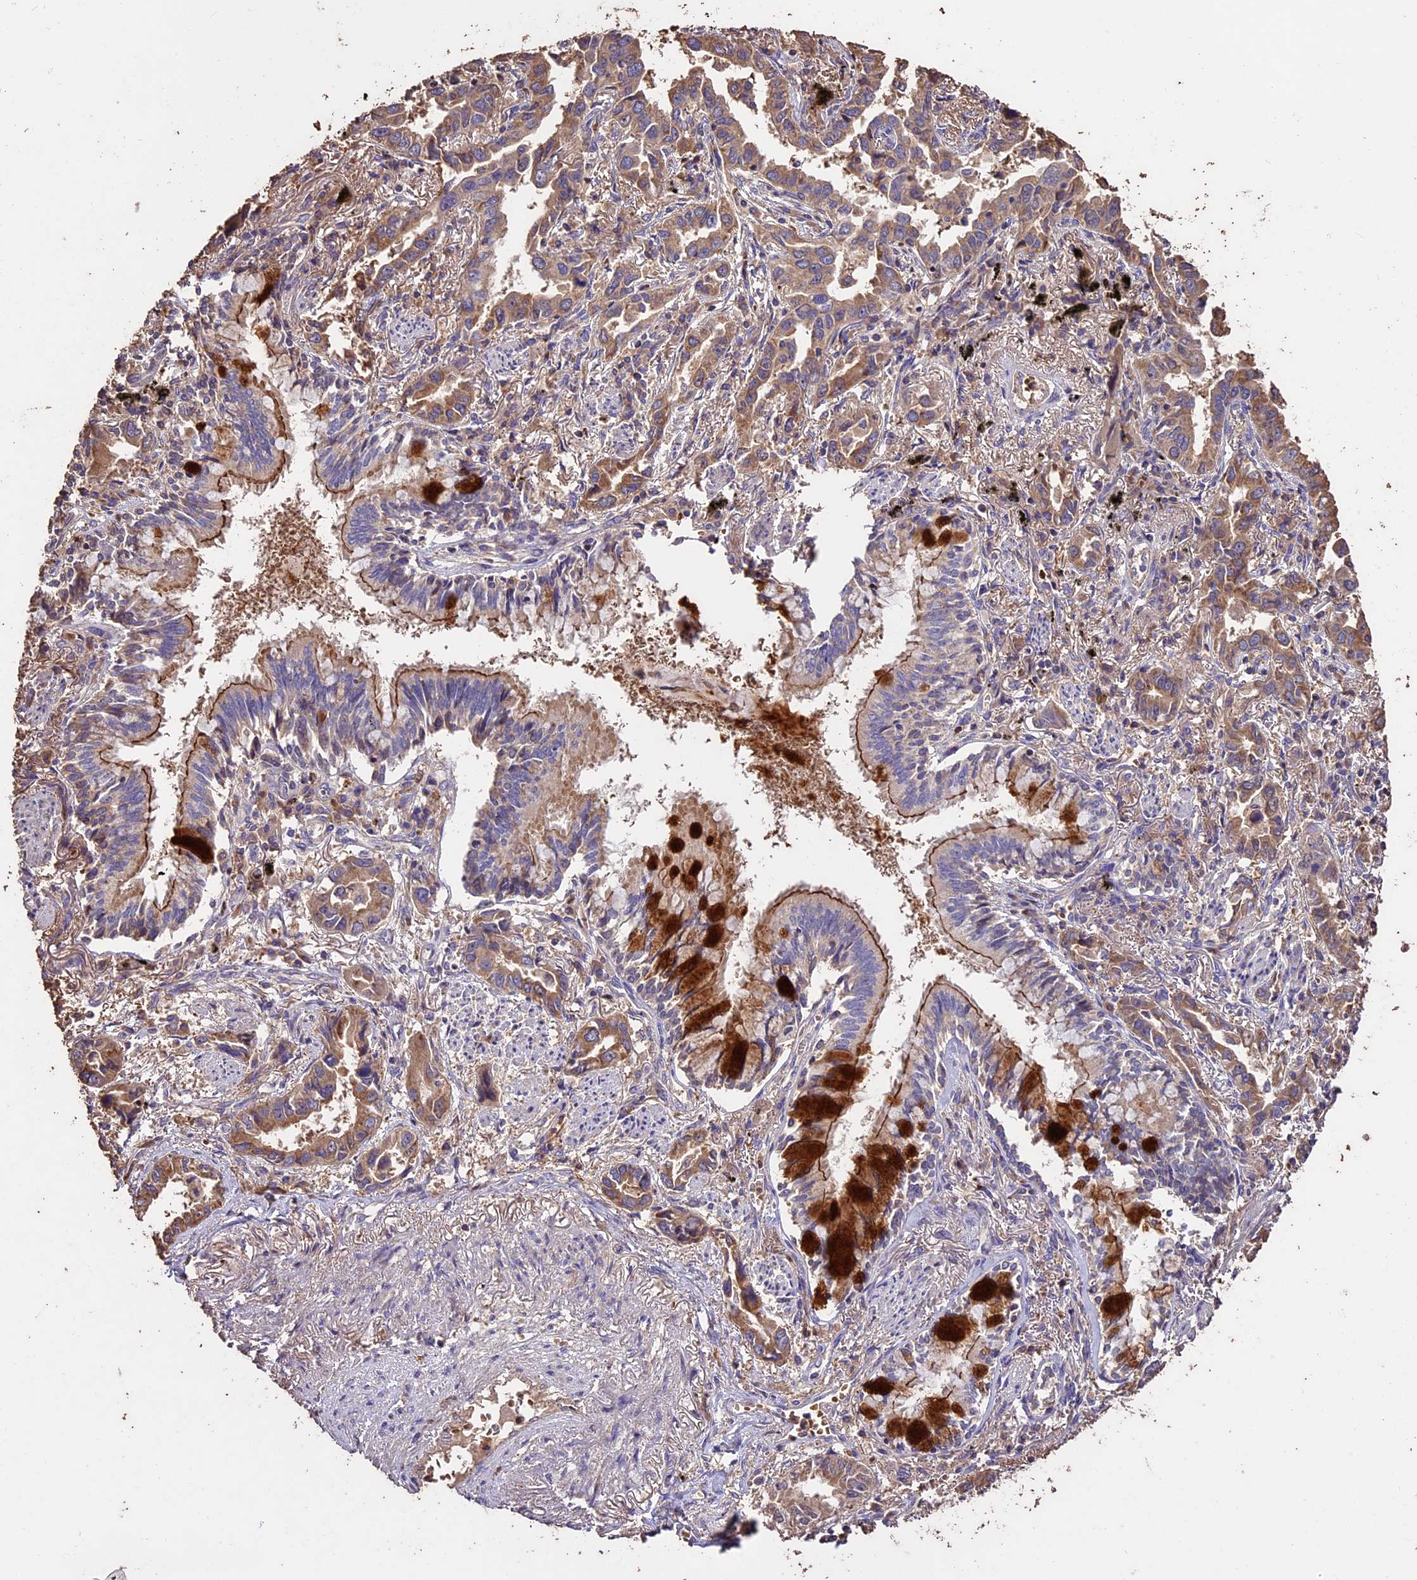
{"staining": {"intensity": "moderate", "quantity": ">75%", "location": "cytoplasmic/membranous"}, "tissue": "lung cancer", "cell_type": "Tumor cells", "image_type": "cancer", "snomed": [{"axis": "morphology", "description": "Adenocarcinoma, NOS"}, {"axis": "topography", "description": "Lung"}], "caption": "An IHC micrograph of tumor tissue is shown. Protein staining in brown shows moderate cytoplasmic/membranous positivity in lung cancer within tumor cells.", "gene": "CRLF1", "patient": {"sex": "male", "age": 67}}